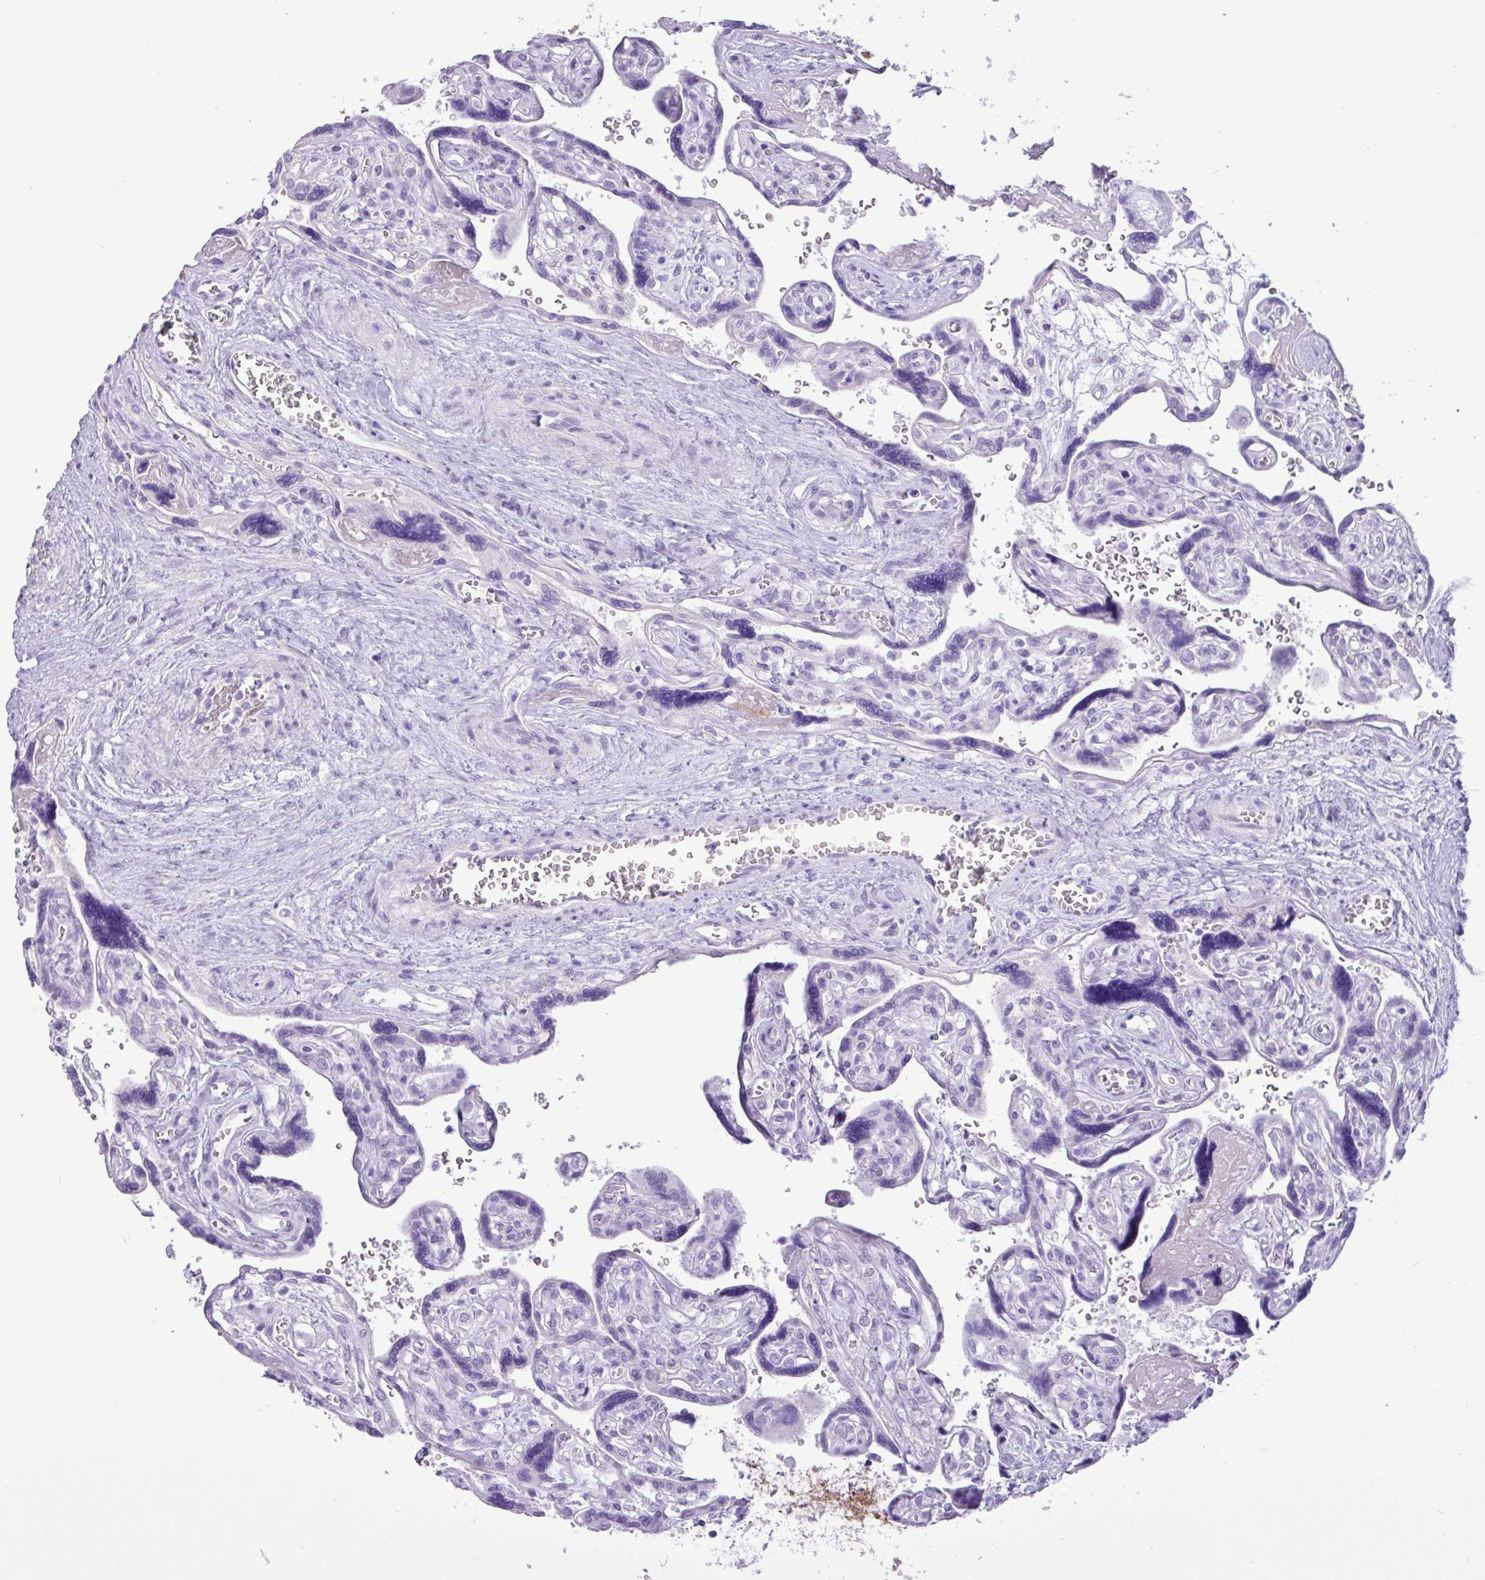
{"staining": {"intensity": "moderate", "quantity": ">75%", "location": "cytoplasmic/membranous"}, "tissue": "placenta", "cell_type": "Decidual cells", "image_type": "normal", "snomed": [{"axis": "morphology", "description": "Normal tissue, NOS"}, {"axis": "topography", "description": "Placenta"}], "caption": "Immunohistochemical staining of normal human placenta reveals medium levels of moderate cytoplasmic/membranous expression in about >75% of decidual cells.", "gene": "SLC38A1", "patient": {"sex": "female", "age": 39}}